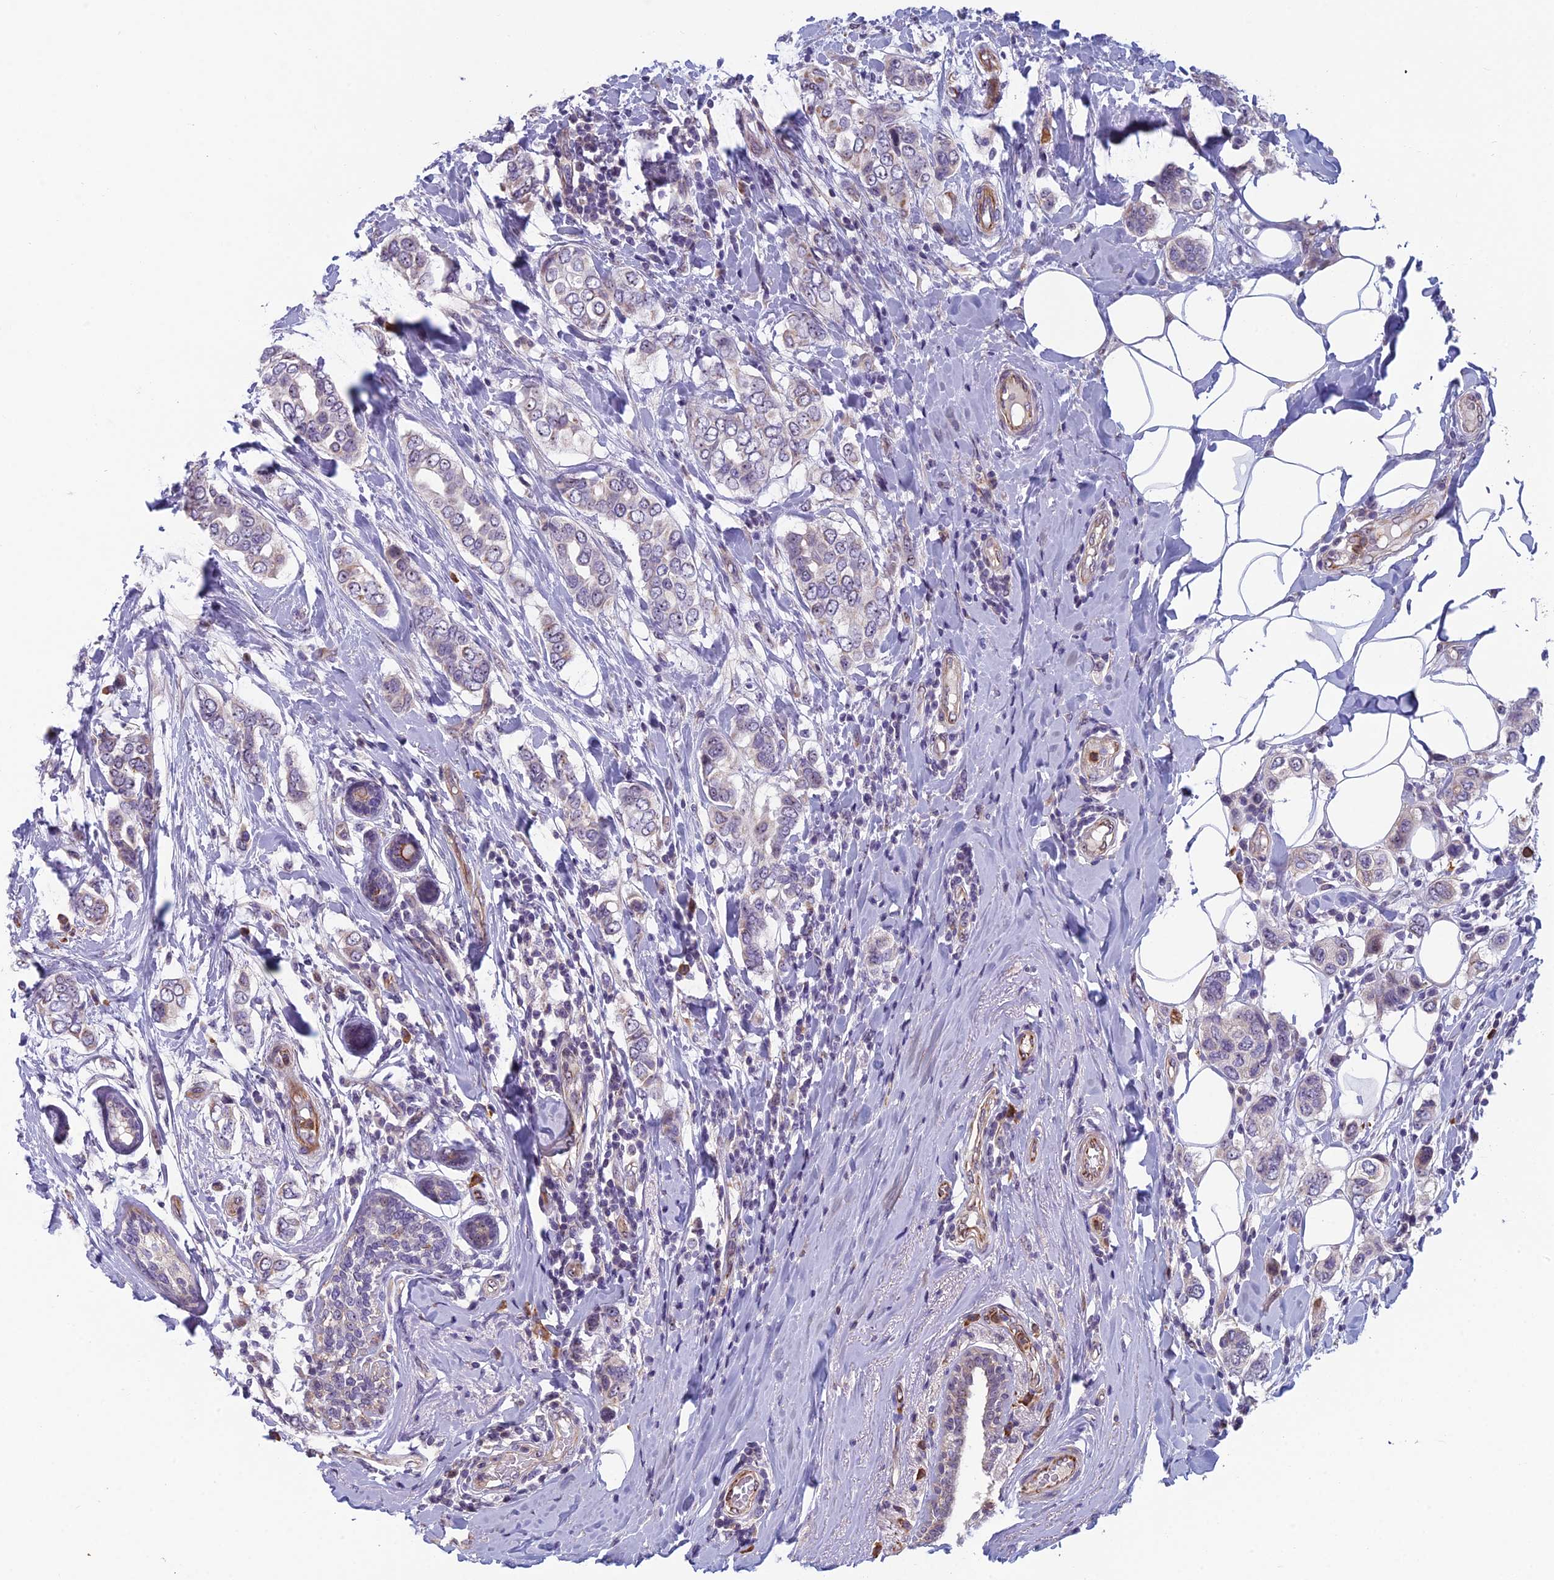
{"staining": {"intensity": "negative", "quantity": "none", "location": "none"}, "tissue": "breast cancer", "cell_type": "Tumor cells", "image_type": "cancer", "snomed": [{"axis": "morphology", "description": "Lobular carcinoma"}, {"axis": "topography", "description": "Breast"}], "caption": "The immunohistochemistry (IHC) photomicrograph has no significant positivity in tumor cells of breast cancer (lobular carcinoma) tissue.", "gene": "NOC2L", "patient": {"sex": "female", "age": 51}}